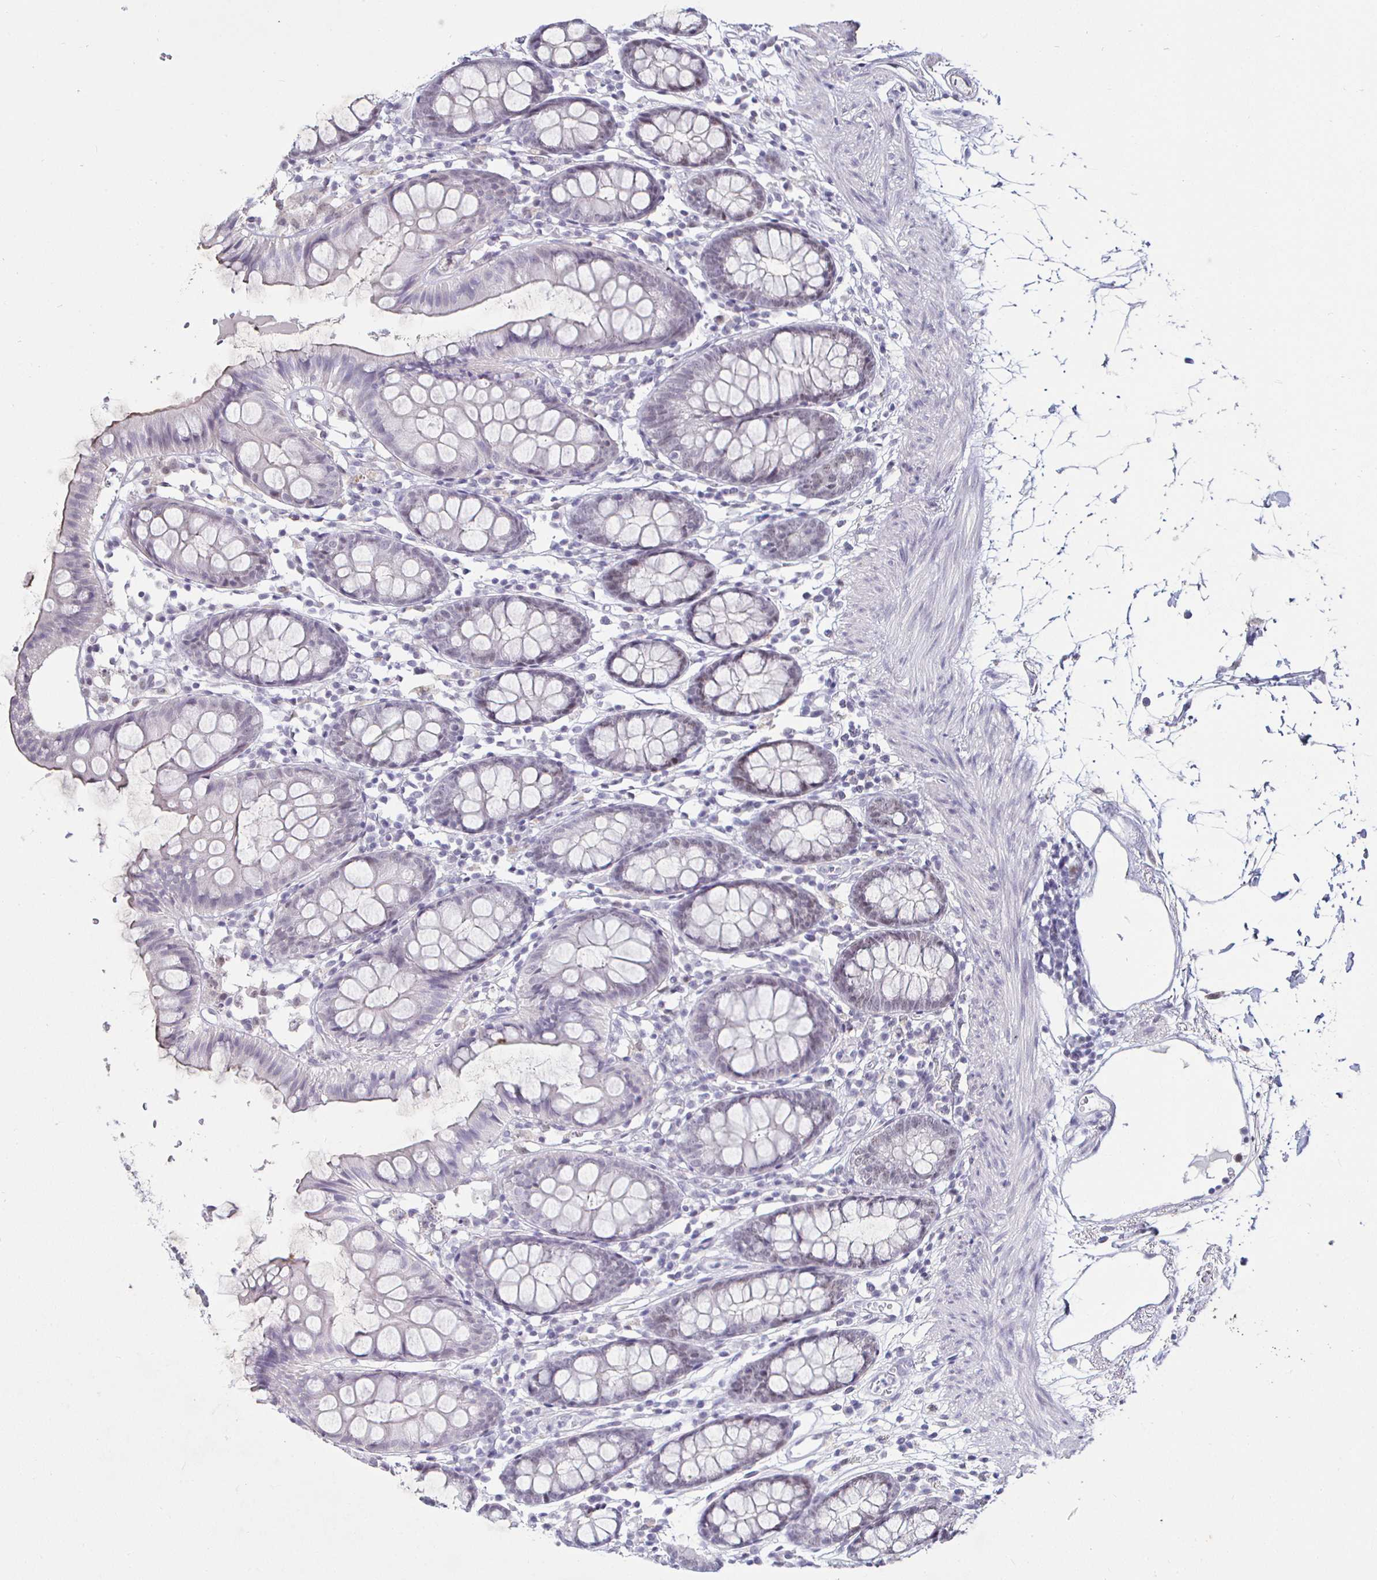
{"staining": {"intensity": "negative", "quantity": "none", "location": "none"}, "tissue": "colon", "cell_type": "Endothelial cells", "image_type": "normal", "snomed": [{"axis": "morphology", "description": "Normal tissue, NOS"}, {"axis": "topography", "description": "Colon"}], "caption": "A micrograph of colon stained for a protein shows no brown staining in endothelial cells. Brightfield microscopy of IHC stained with DAB (brown) and hematoxylin (blue), captured at high magnification.", "gene": "MLH1", "patient": {"sex": "female", "age": 84}}